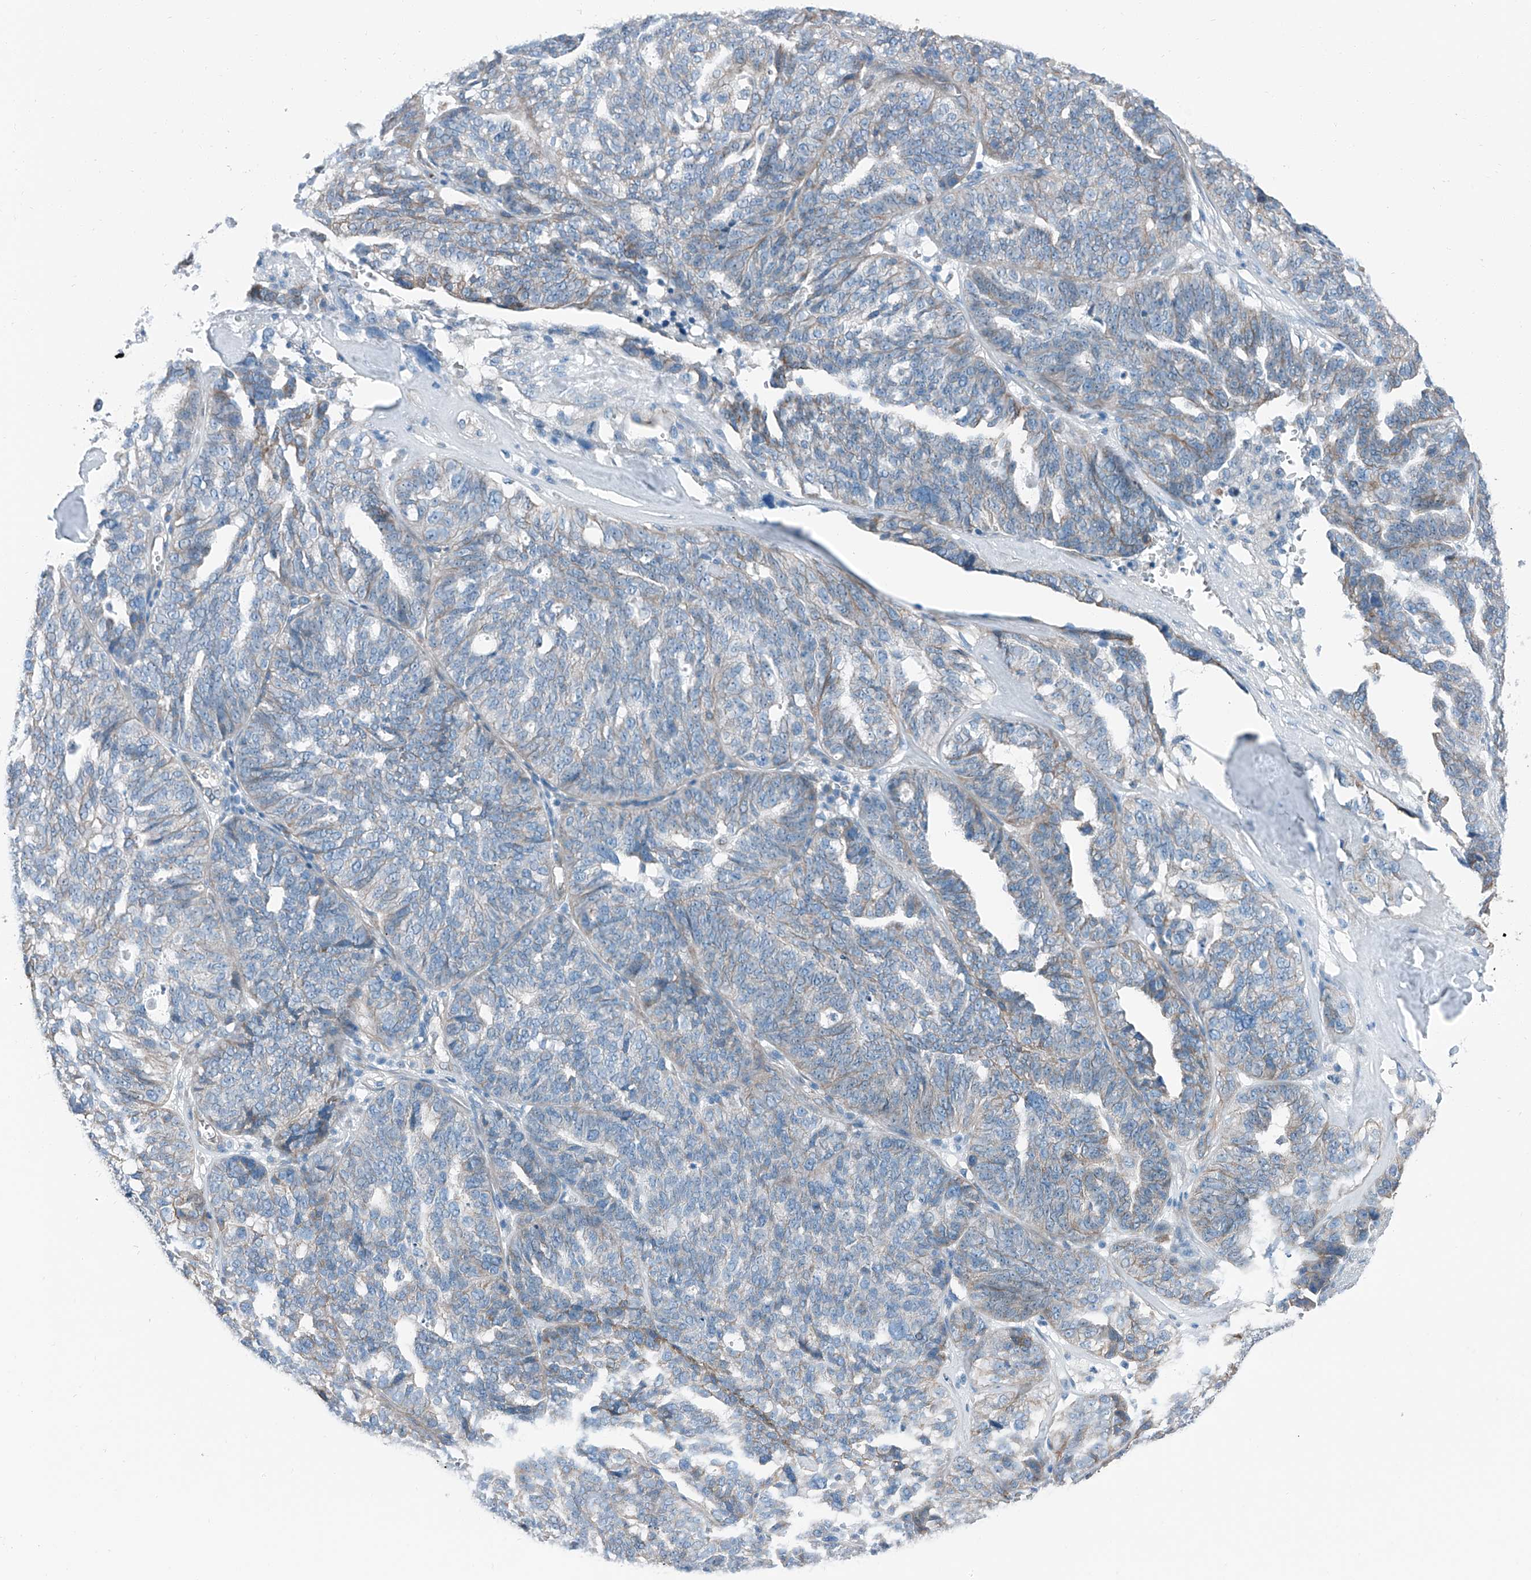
{"staining": {"intensity": "negative", "quantity": "none", "location": "none"}, "tissue": "ovarian cancer", "cell_type": "Tumor cells", "image_type": "cancer", "snomed": [{"axis": "morphology", "description": "Cystadenocarcinoma, serous, NOS"}, {"axis": "topography", "description": "Ovary"}], "caption": "DAB immunohistochemical staining of human serous cystadenocarcinoma (ovarian) shows no significant staining in tumor cells.", "gene": "THEMIS2", "patient": {"sex": "female", "age": 59}}